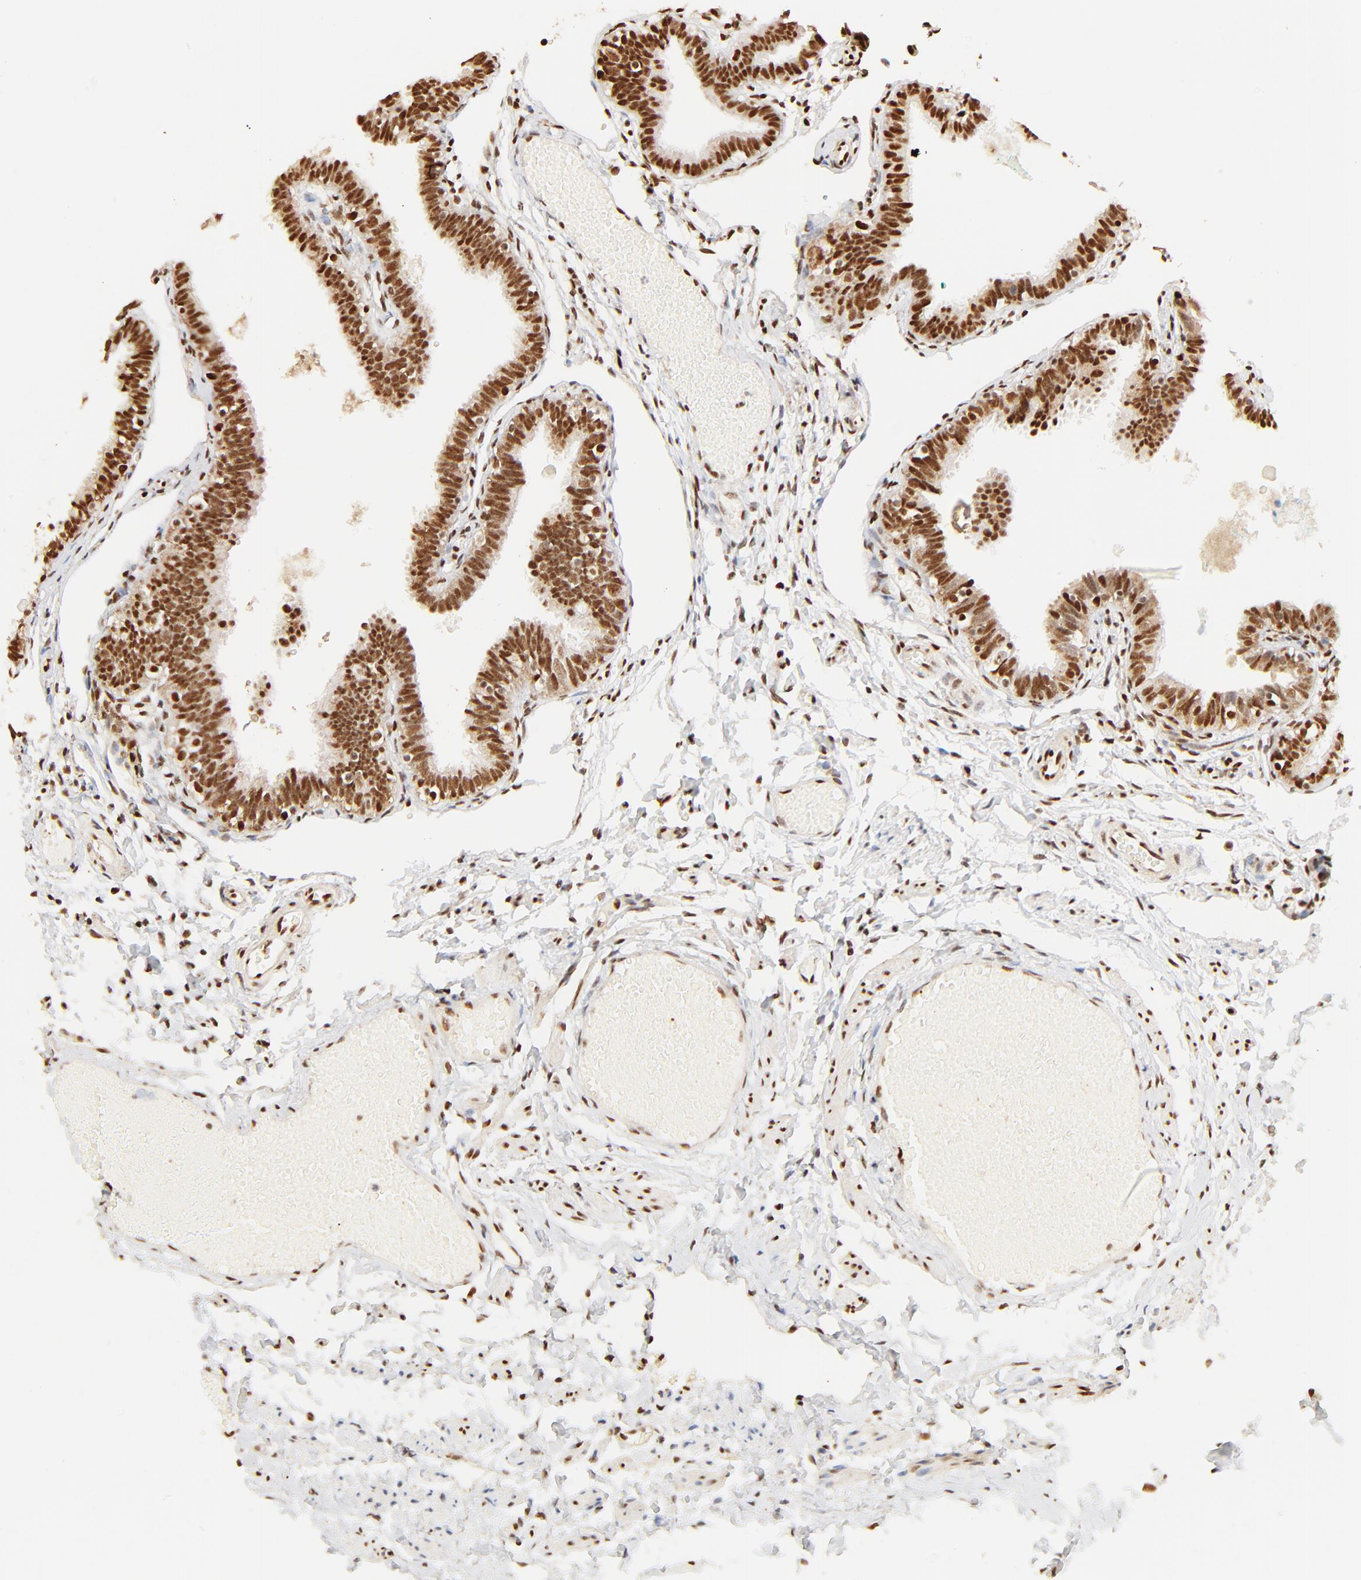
{"staining": {"intensity": "strong", "quantity": ">75%", "location": "nuclear"}, "tissue": "fallopian tube", "cell_type": "Glandular cells", "image_type": "normal", "snomed": [{"axis": "morphology", "description": "Normal tissue, NOS"}, {"axis": "topography", "description": "Fallopian tube"}], "caption": "This image demonstrates immunohistochemistry staining of unremarkable human fallopian tube, with high strong nuclear expression in about >75% of glandular cells.", "gene": "FAM50A", "patient": {"sex": "female", "age": 46}}